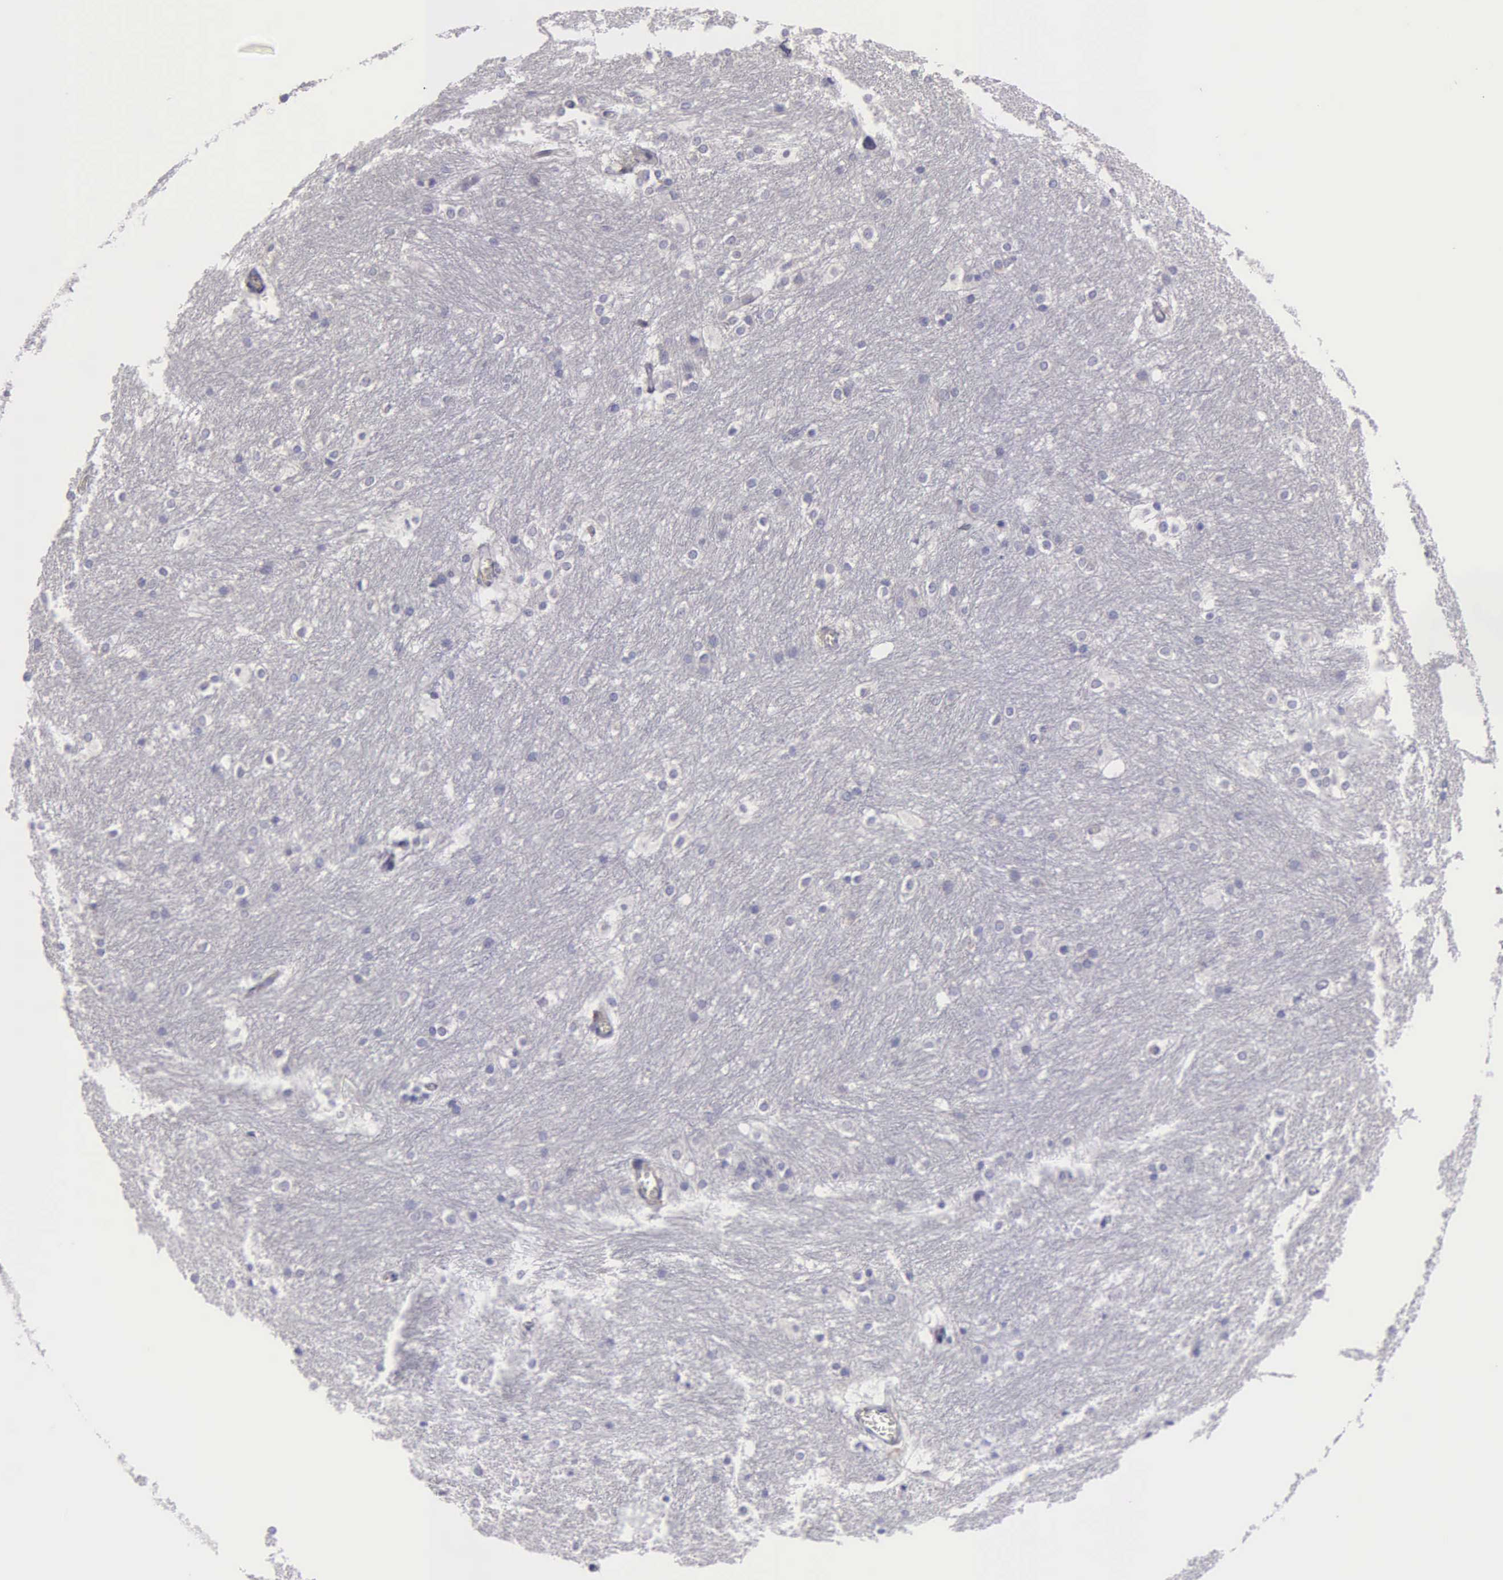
{"staining": {"intensity": "negative", "quantity": "none", "location": "none"}, "tissue": "caudate", "cell_type": "Glial cells", "image_type": "normal", "snomed": [{"axis": "morphology", "description": "Normal tissue, NOS"}, {"axis": "topography", "description": "Lateral ventricle wall"}], "caption": "This is an IHC image of normal caudate. There is no positivity in glial cells.", "gene": "TYRP1", "patient": {"sex": "female", "age": 19}}